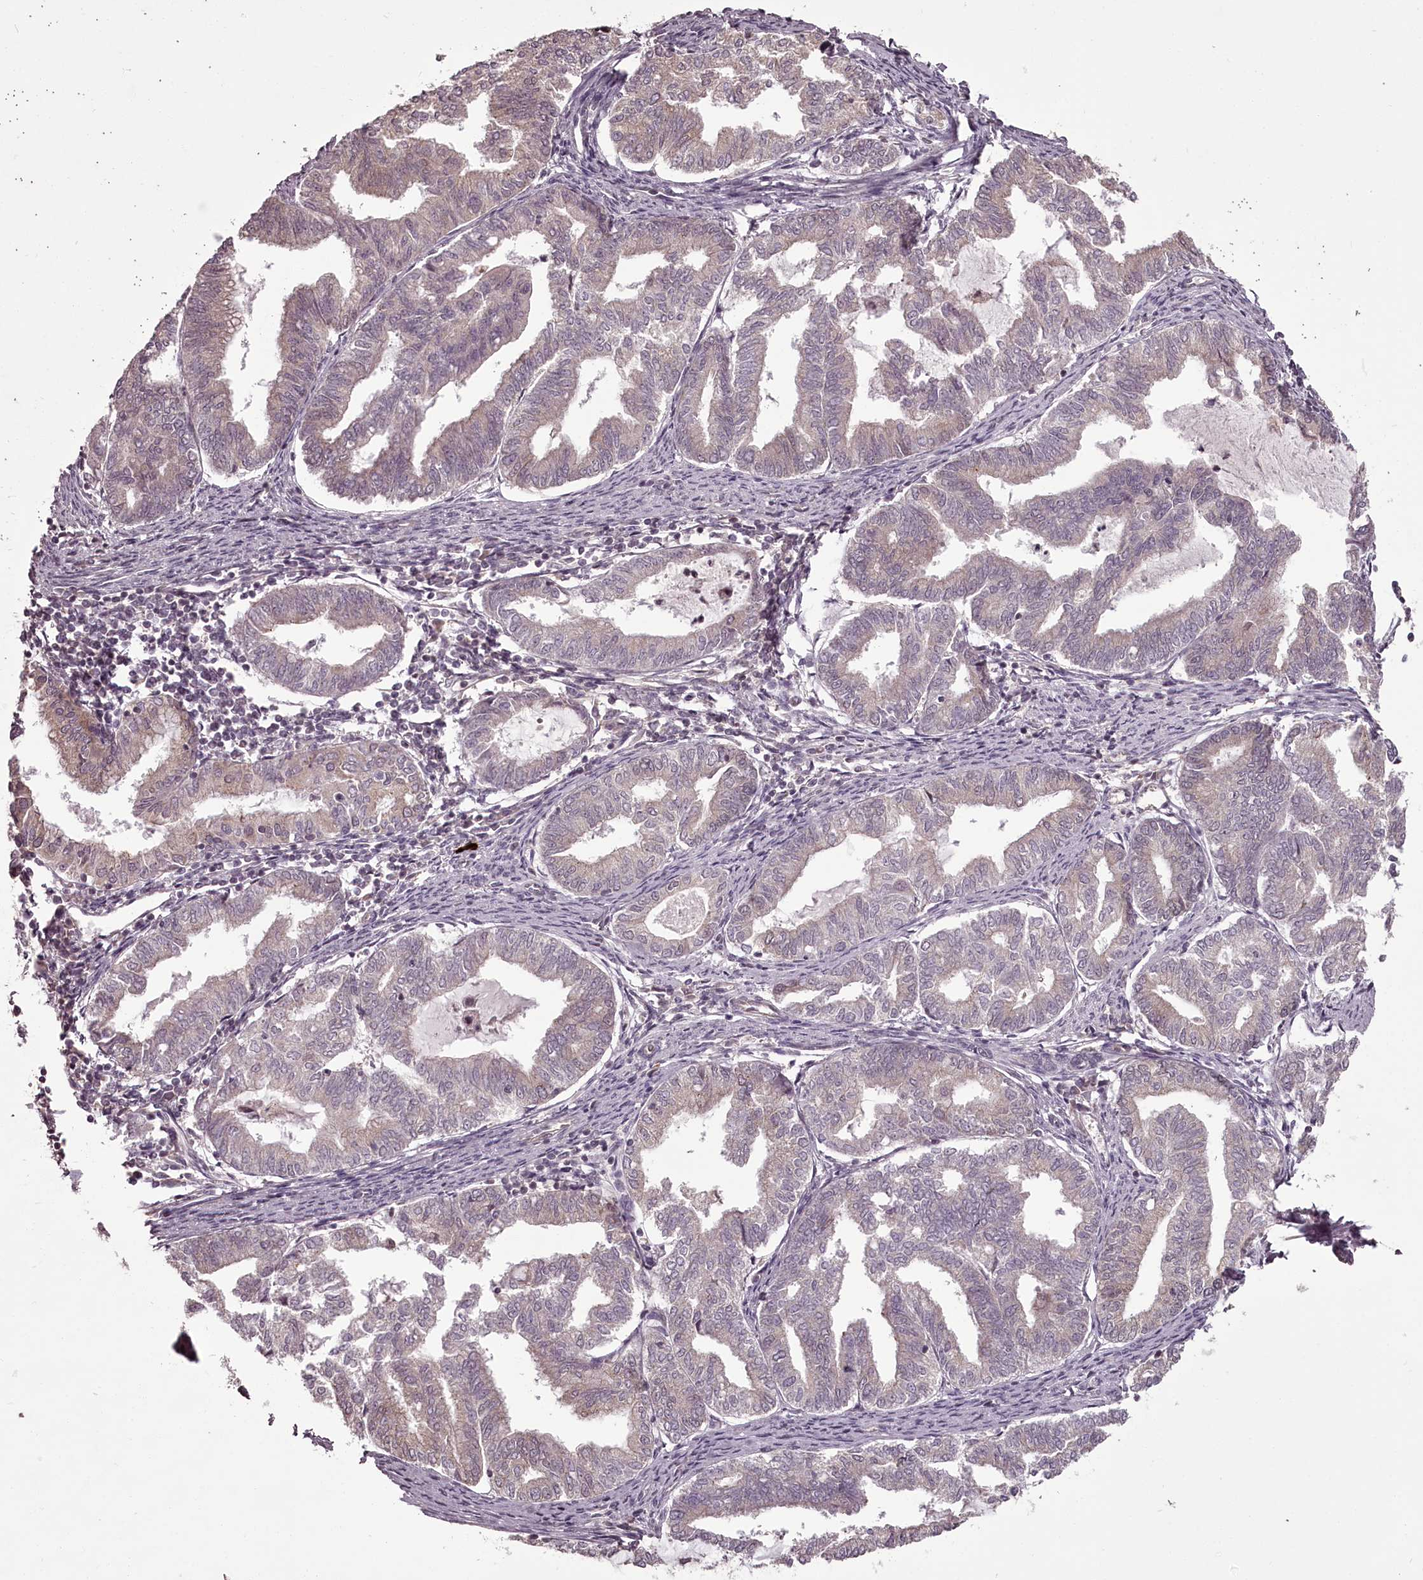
{"staining": {"intensity": "weak", "quantity": "<25%", "location": "cytoplasmic/membranous"}, "tissue": "endometrial cancer", "cell_type": "Tumor cells", "image_type": "cancer", "snomed": [{"axis": "morphology", "description": "Adenocarcinoma, NOS"}, {"axis": "topography", "description": "Endometrium"}], "caption": "Tumor cells show no significant staining in adenocarcinoma (endometrial). (DAB (3,3'-diaminobenzidine) immunohistochemistry (IHC) with hematoxylin counter stain).", "gene": "CCDC92", "patient": {"sex": "female", "age": 79}}